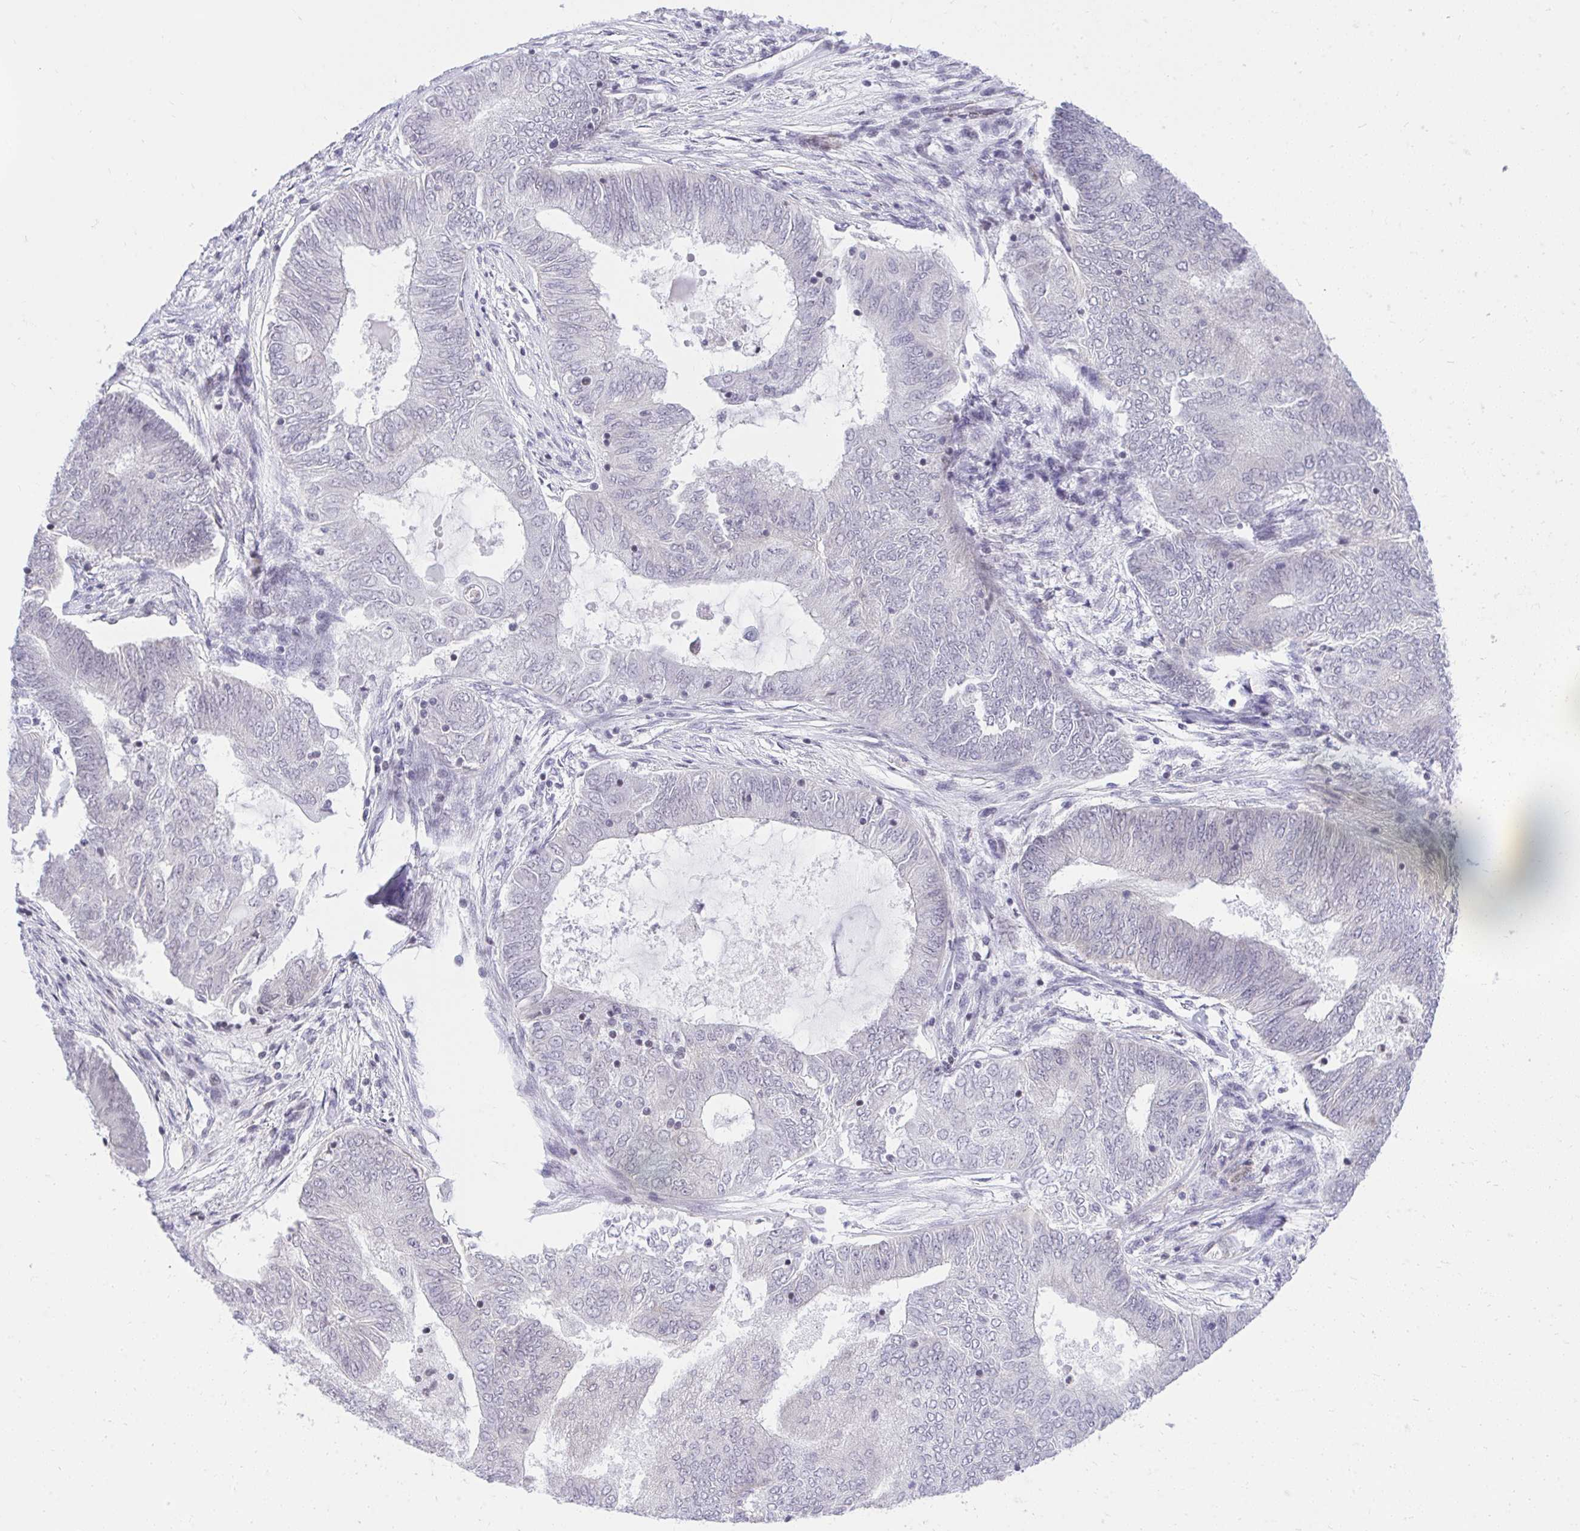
{"staining": {"intensity": "negative", "quantity": "none", "location": "none"}, "tissue": "endometrial cancer", "cell_type": "Tumor cells", "image_type": "cancer", "snomed": [{"axis": "morphology", "description": "Adenocarcinoma, NOS"}, {"axis": "topography", "description": "Endometrium"}], "caption": "Immunohistochemistry (IHC) of human endometrial adenocarcinoma displays no expression in tumor cells.", "gene": "KCNN4", "patient": {"sex": "female", "age": 62}}